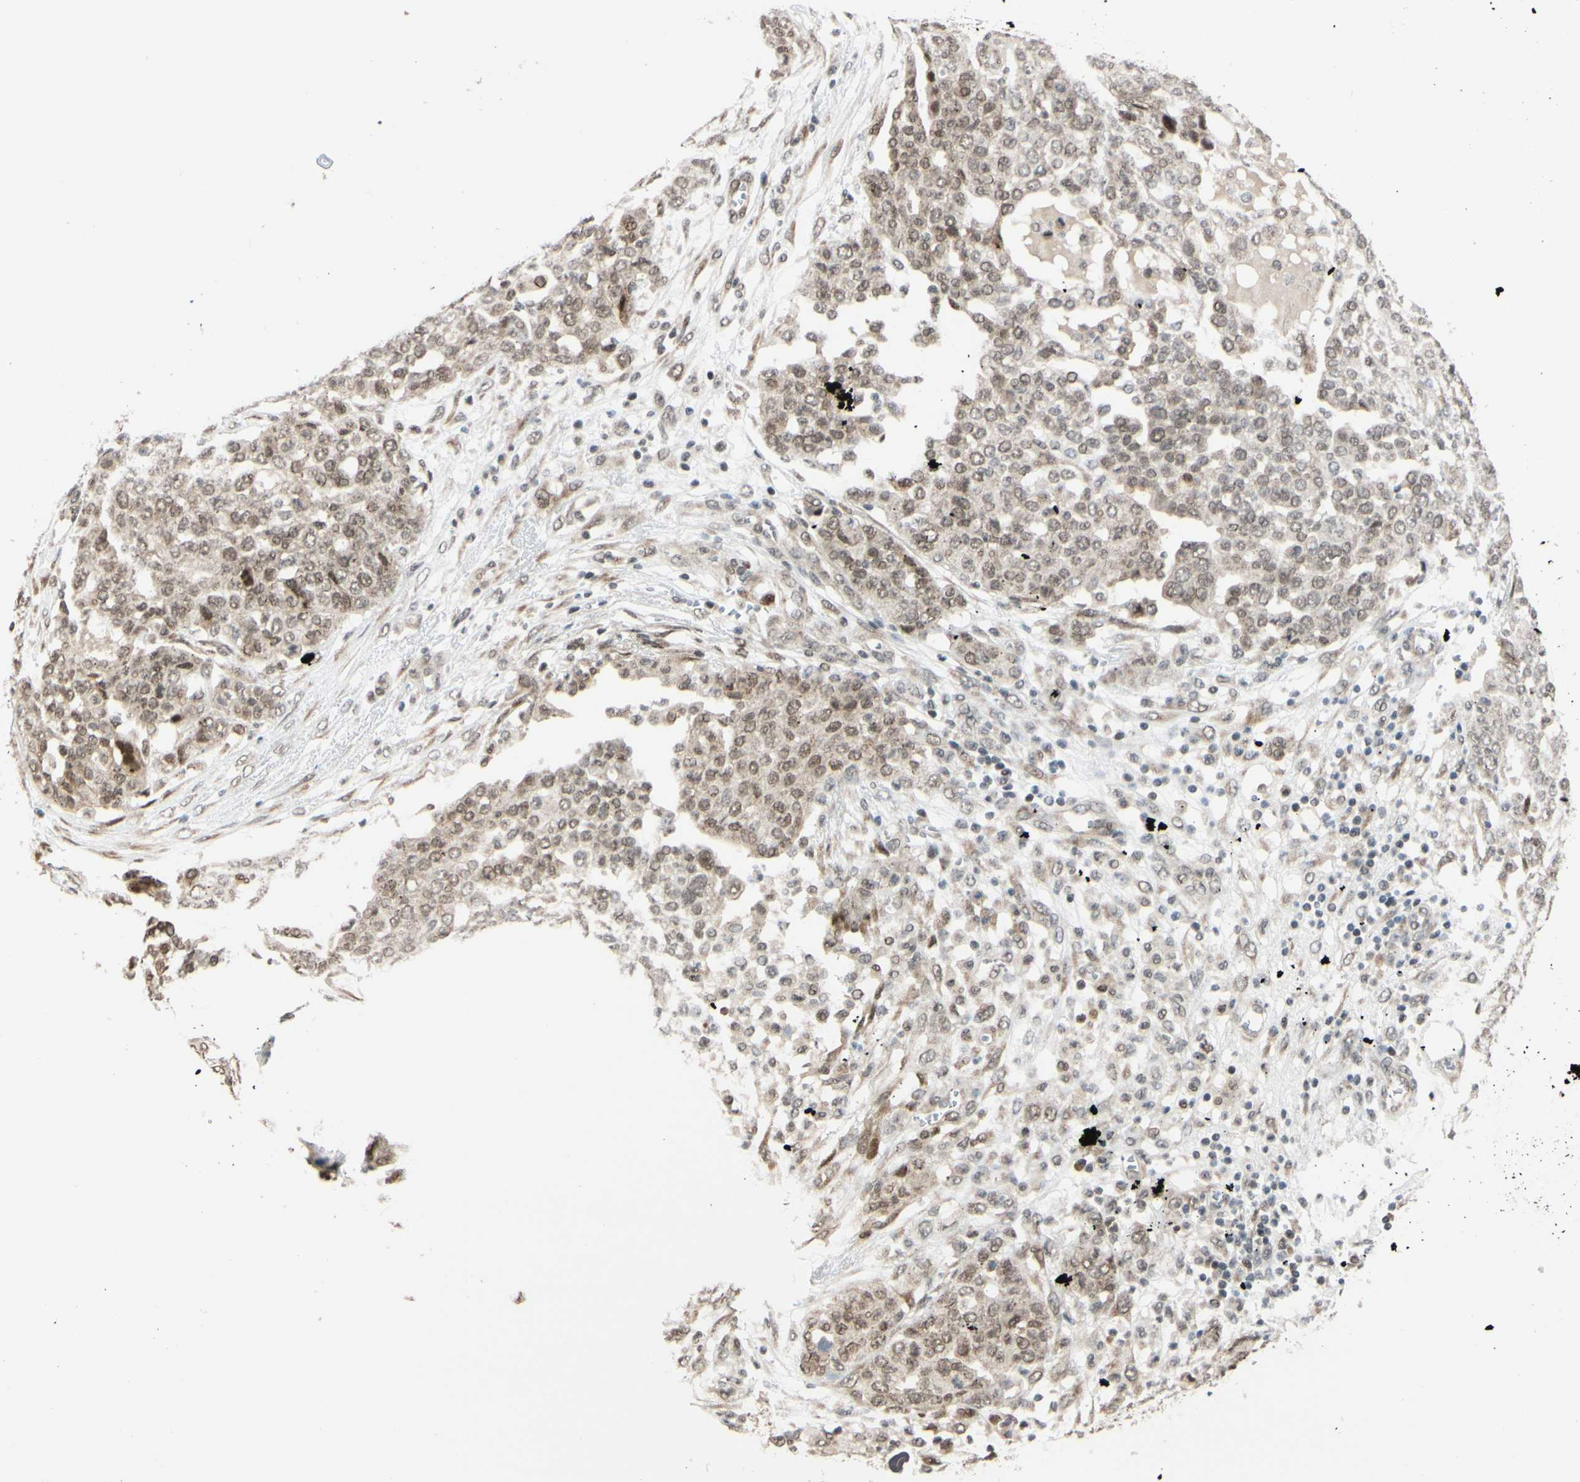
{"staining": {"intensity": "weak", "quantity": ">75%", "location": "cytoplasmic/membranous,nuclear"}, "tissue": "ovarian cancer", "cell_type": "Tumor cells", "image_type": "cancer", "snomed": [{"axis": "morphology", "description": "Cystadenocarcinoma, serous, NOS"}, {"axis": "topography", "description": "Soft tissue"}, {"axis": "topography", "description": "Ovary"}], "caption": "A low amount of weak cytoplasmic/membranous and nuclear positivity is appreciated in about >75% of tumor cells in ovarian serous cystadenocarcinoma tissue. (Brightfield microscopy of DAB IHC at high magnification).", "gene": "BRMS1", "patient": {"sex": "female", "age": 57}}